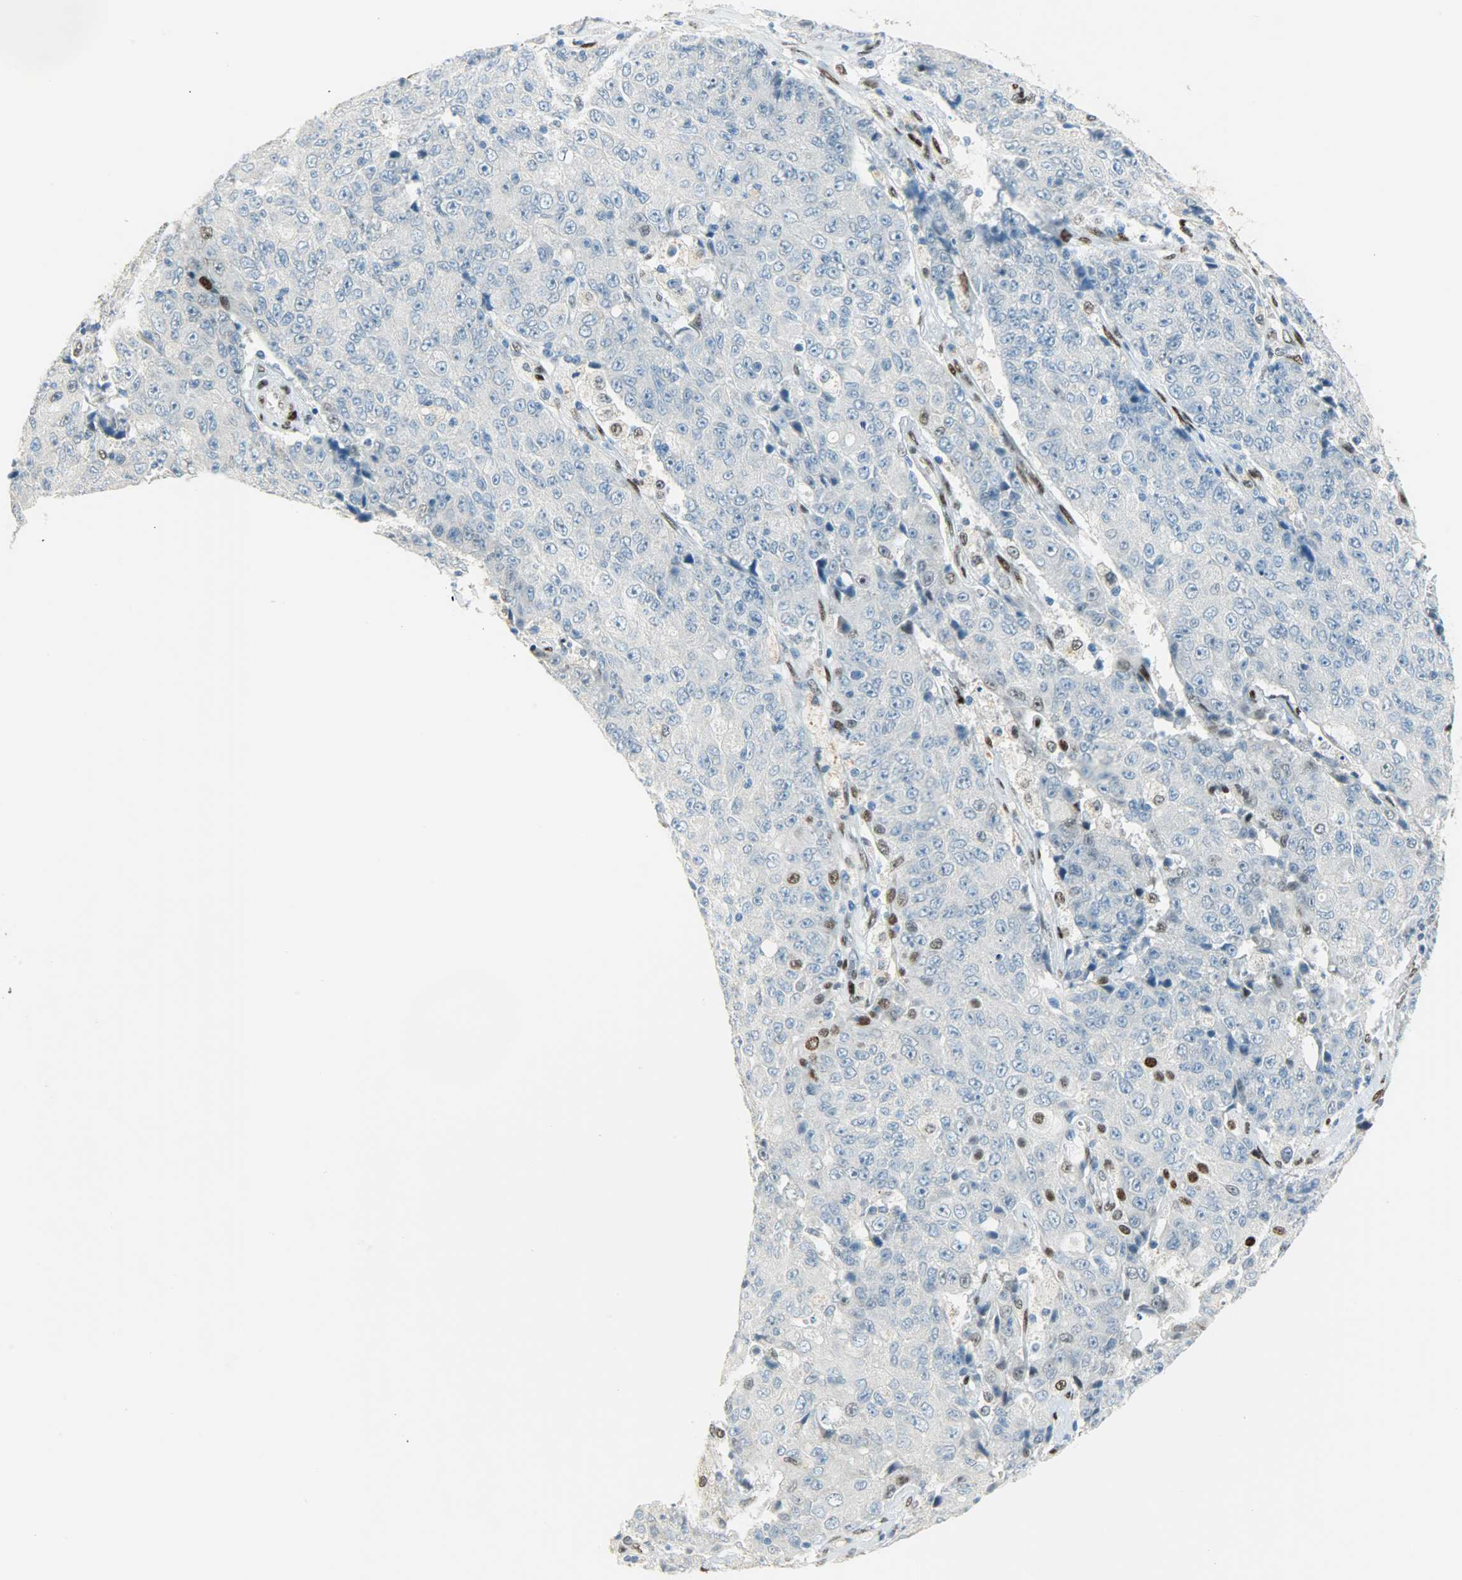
{"staining": {"intensity": "weak", "quantity": "<25%", "location": "nuclear"}, "tissue": "ovarian cancer", "cell_type": "Tumor cells", "image_type": "cancer", "snomed": [{"axis": "morphology", "description": "Carcinoma, endometroid"}, {"axis": "topography", "description": "Ovary"}], "caption": "Image shows no significant protein positivity in tumor cells of ovarian cancer (endometroid carcinoma).", "gene": "JUNB", "patient": {"sex": "female", "age": 42}}